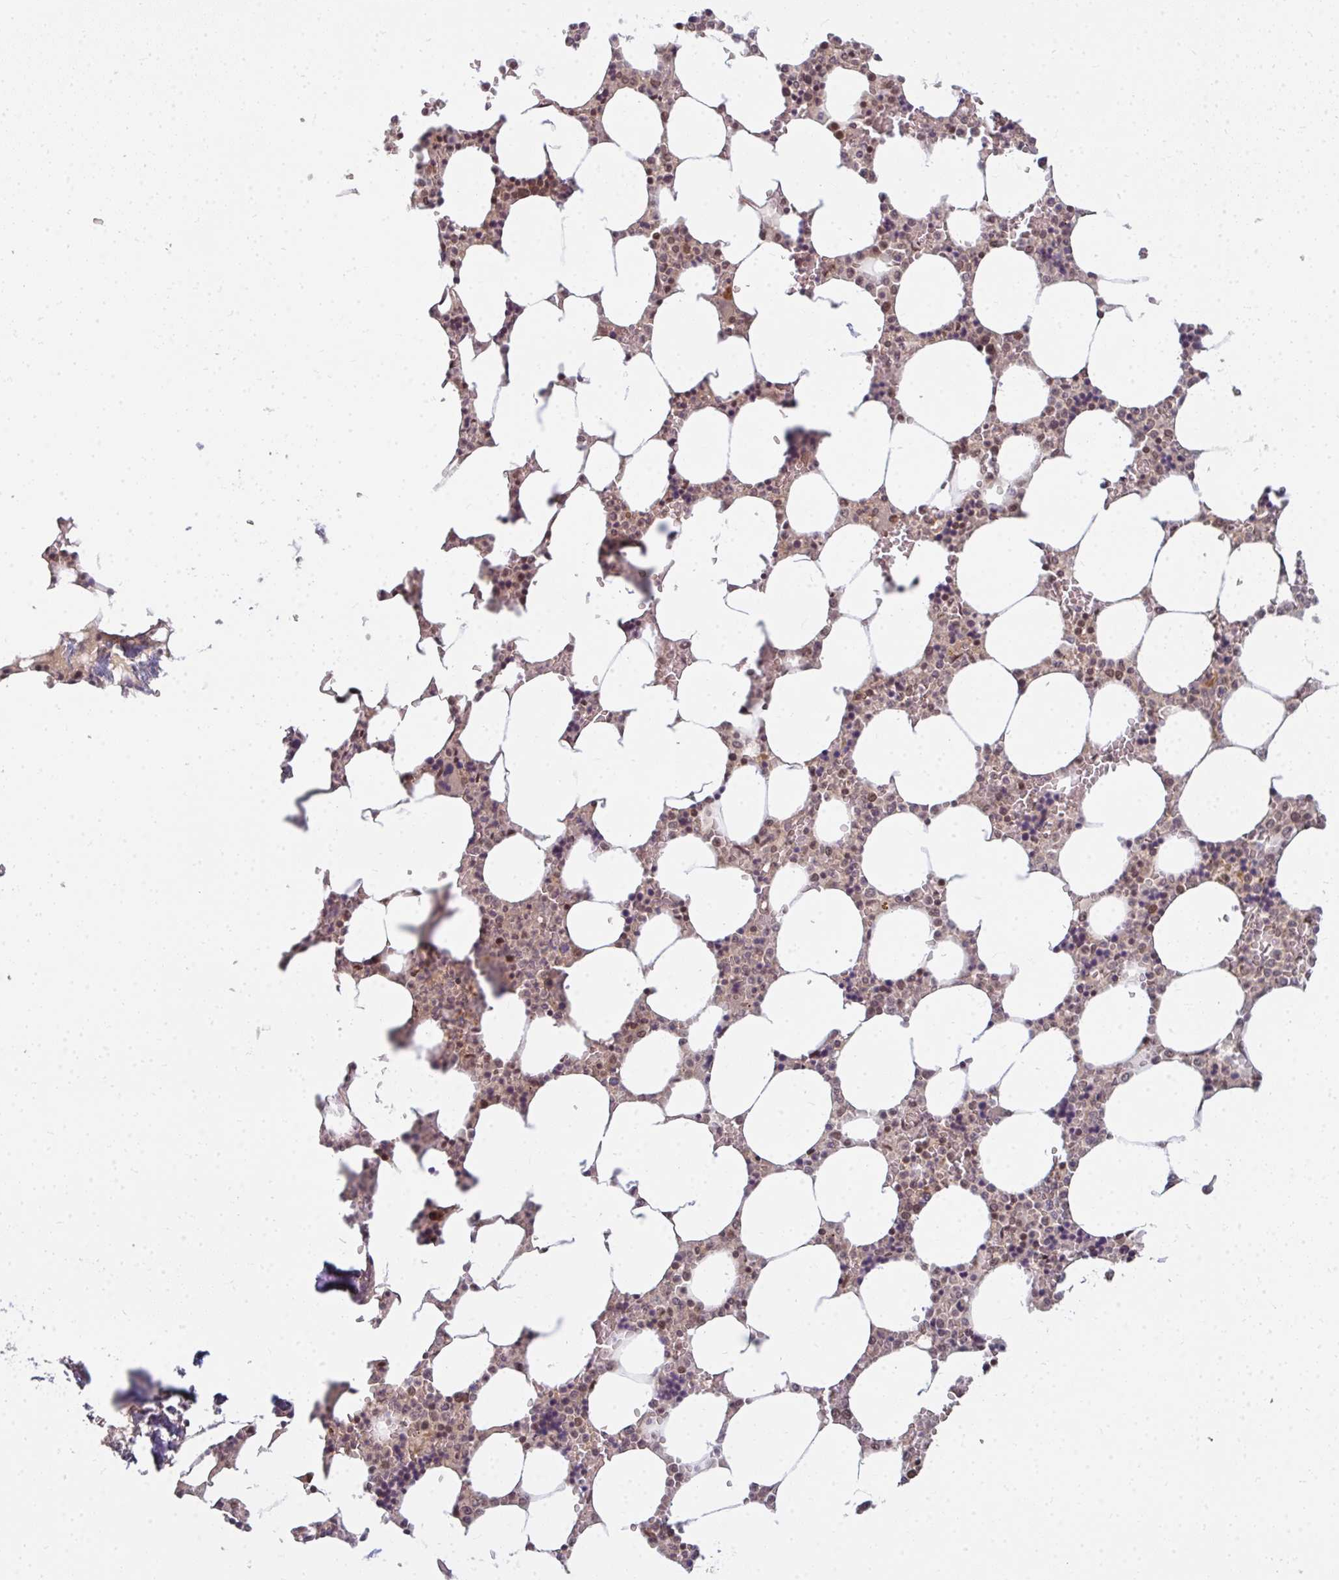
{"staining": {"intensity": "moderate", "quantity": "25%-75%", "location": "nuclear"}, "tissue": "bone marrow", "cell_type": "Hematopoietic cells", "image_type": "normal", "snomed": [{"axis": "morphology", "description": "Normal tissue, NOS"}, {"axis": "topography", "description": "Bone marrow"}], "caption": "Approximately 25%-75% of hematopoietic cells in normal bone marrow demonstrate moderate nuclear protein staining as visualized by brown immunohistochemical staining.", "gene": "GTF3C6", "patient": {"sex": "male", "age": 64}}